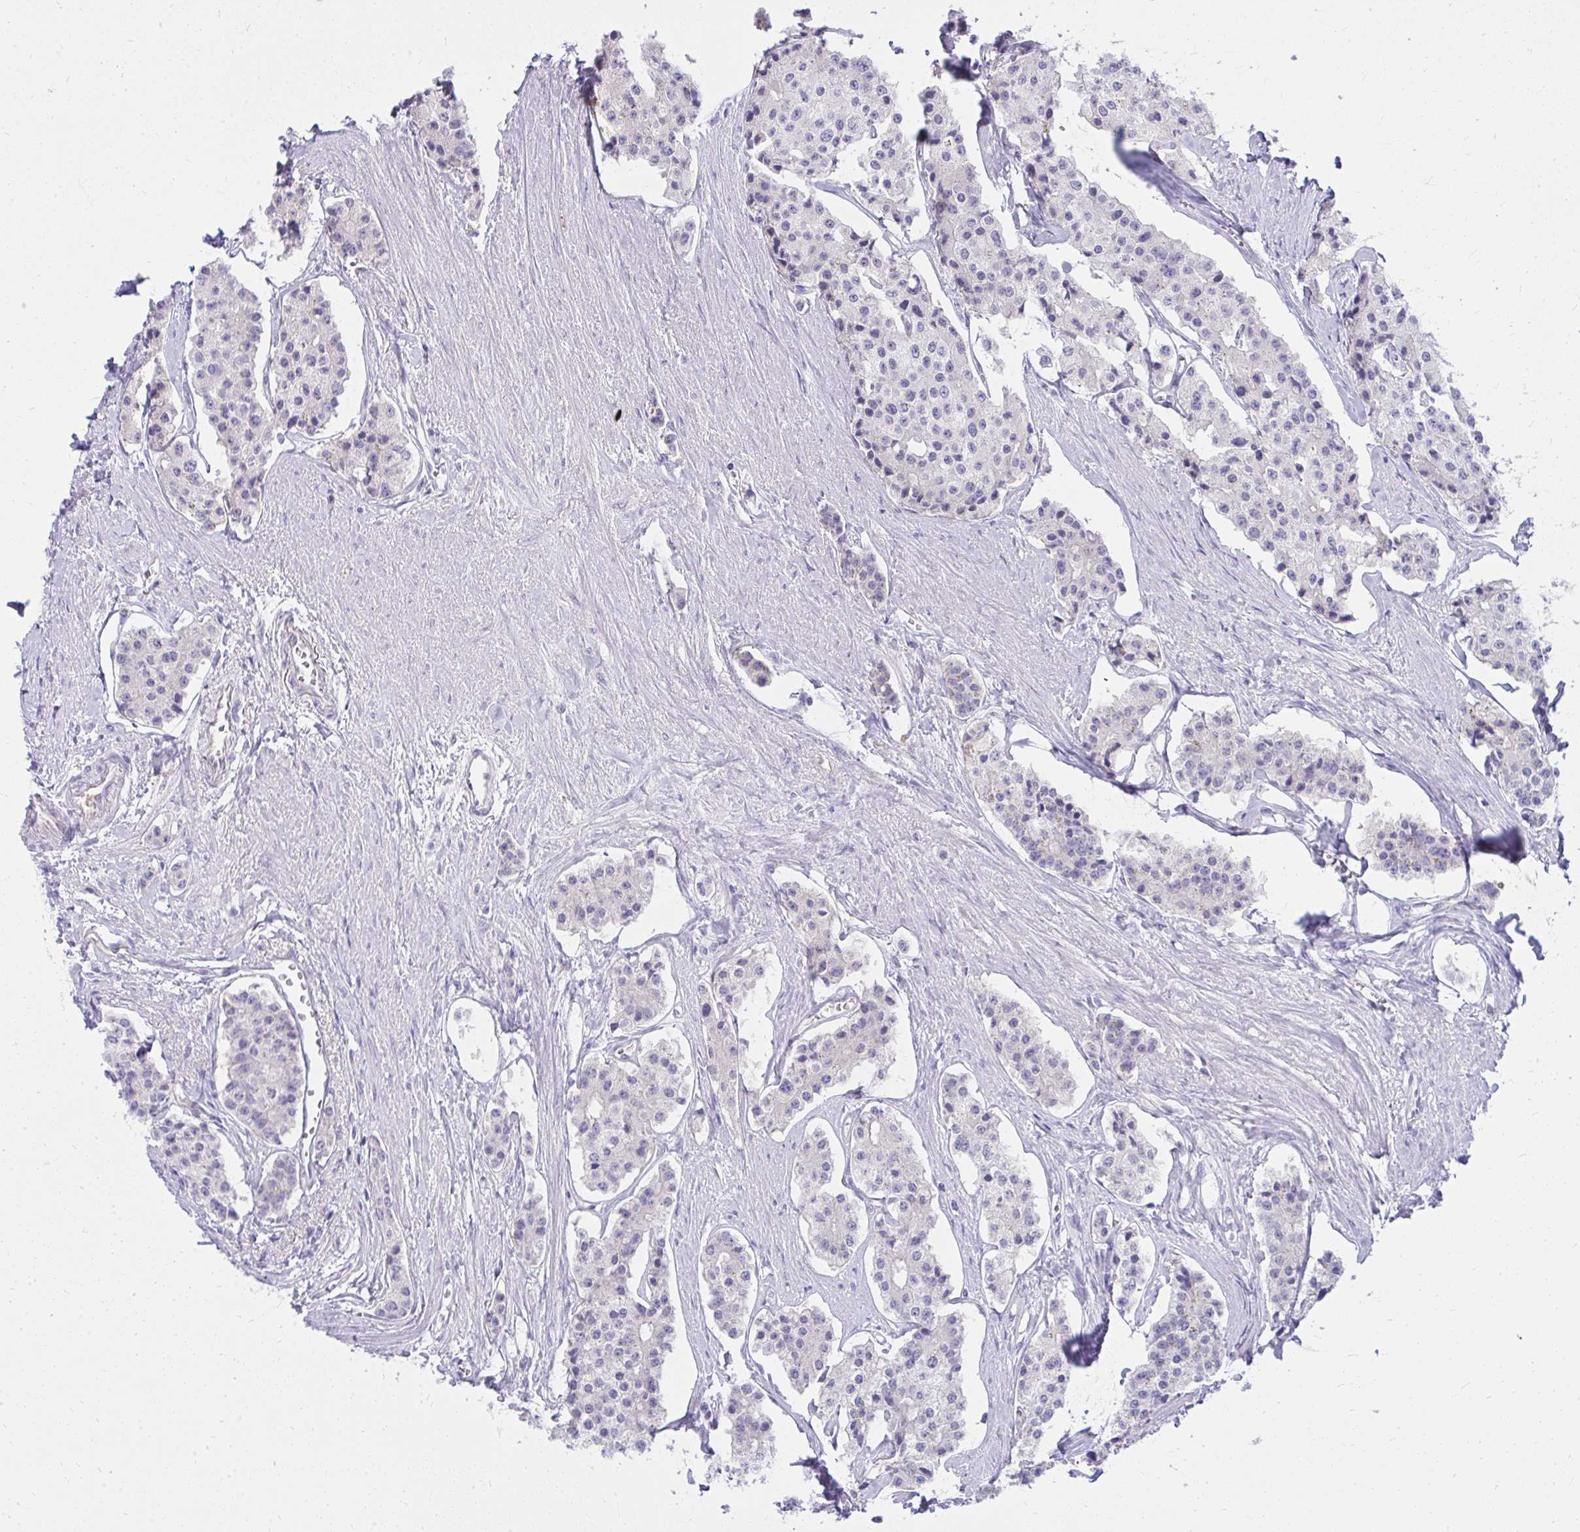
{"staining": {"intensity": "negative", "quantity": "none", "location": "none"}, "tissue": "carcinoid", "cell_type": "Tumor cells", "image_type": "cancer", "snomed": [{"axis": "morphology", "description": "Carcinoid, malignant, NOS"}, {"axis": "topography", "description": "Small intestine"}], "caption": "An immunohistochemistry image of carcinoid is shown. There is no staining in tumor cells of carcinoid. (DAB immunohistochemistry, high magnification).", "gene": "LRRC36", "patient": {"sex": "female", "age": 65}}